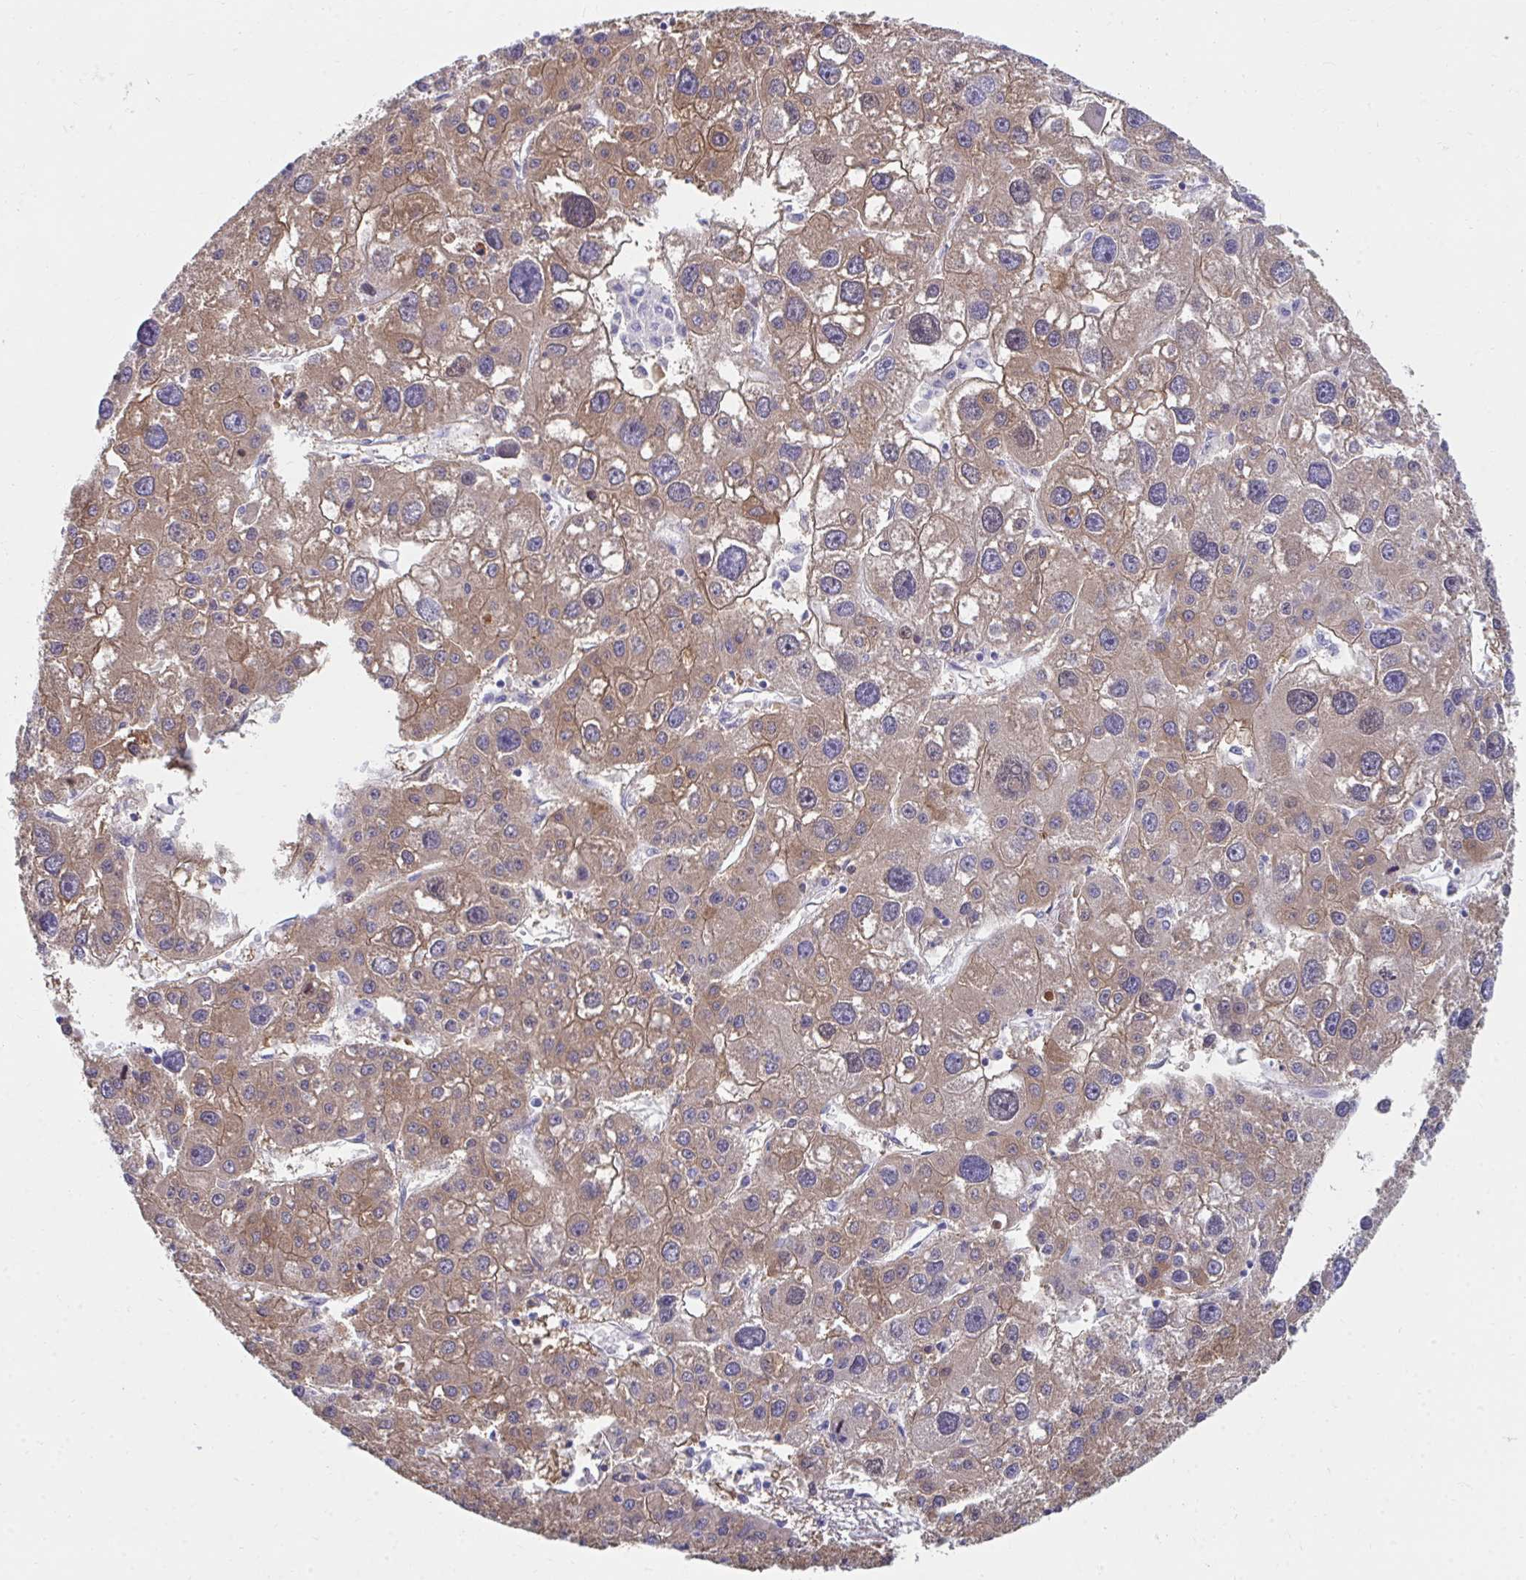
{"staining": {"intensity": "weak", "quantity": ">75%", "location": "cytoplasmic/membranous"}, "tissue": "liver cancer", "cell_type": "Tumor cells", "image_type": "cancer", "snomed": [{"axis": "morphology", "description": "Carcinoma, Hepatocellular, NOS"}, {"axis": "topography", "description": "Liver"}], "caption": "Weak cytoplasmic/membranous expression is identified in about >75% of tumor cells in liver cancer.", "gene": "HGD", "patient": {"sex": "male", "age": 73}}